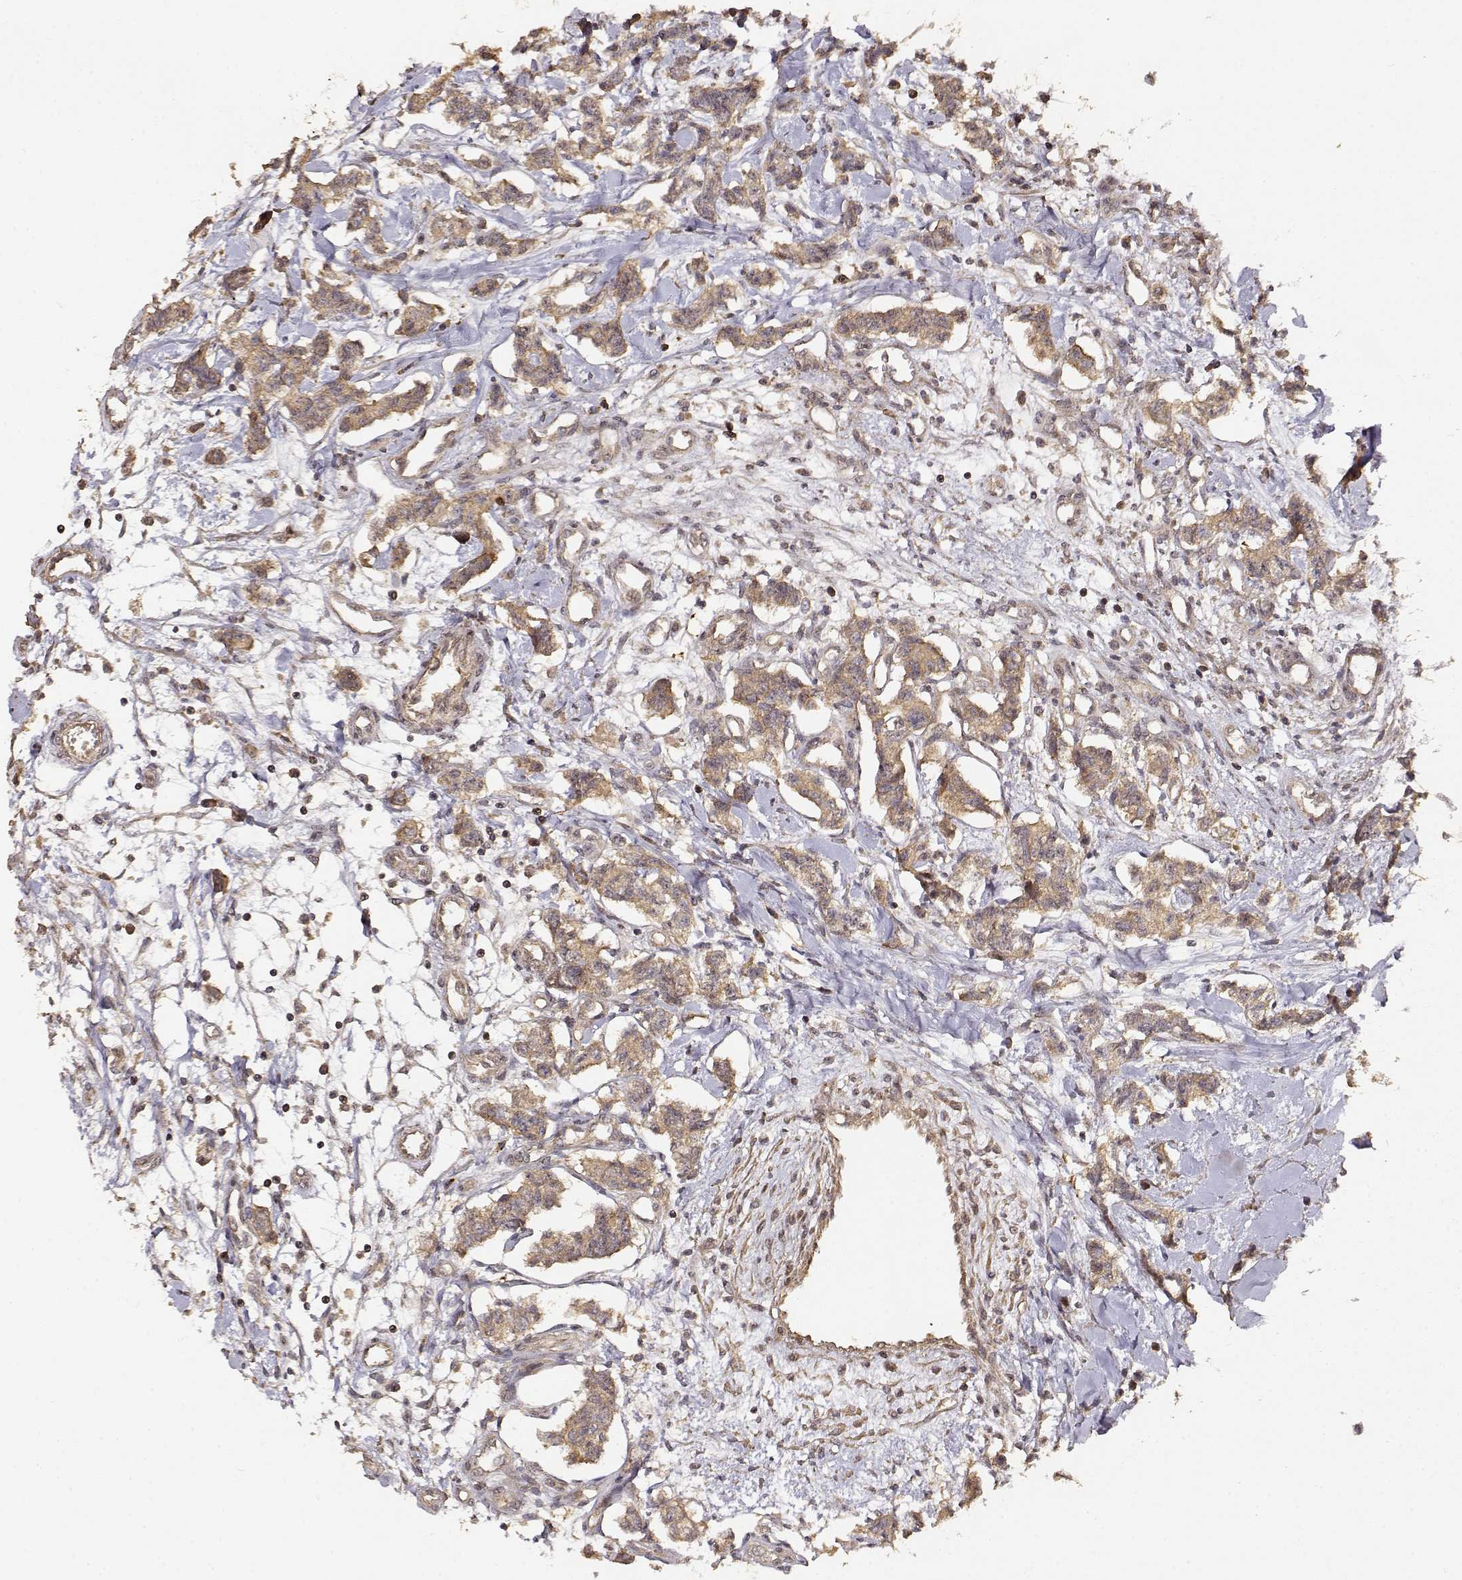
{"staining": {"intensity": "weak", "quantity": ">75%", "location": "cytoplasmic/membranous"}, "tissue": "carcinoid", "cell_type": "Tumor cells", "image_type": "cancer", "snomed": [{"axis": "morphology", "description": "Carcinoid, malignant, NOS"}, {"axis": "topography", "description": "Kidney"}], "caption": "Approximately >75% of tumor cells in human carcinoid (malignant) reveal weak cytoplasmic/membranous protein staining as visualized by brown immunohistochemical staining.", "gene": "PICK1", "patient": {"sex": "female", "age": 41}}